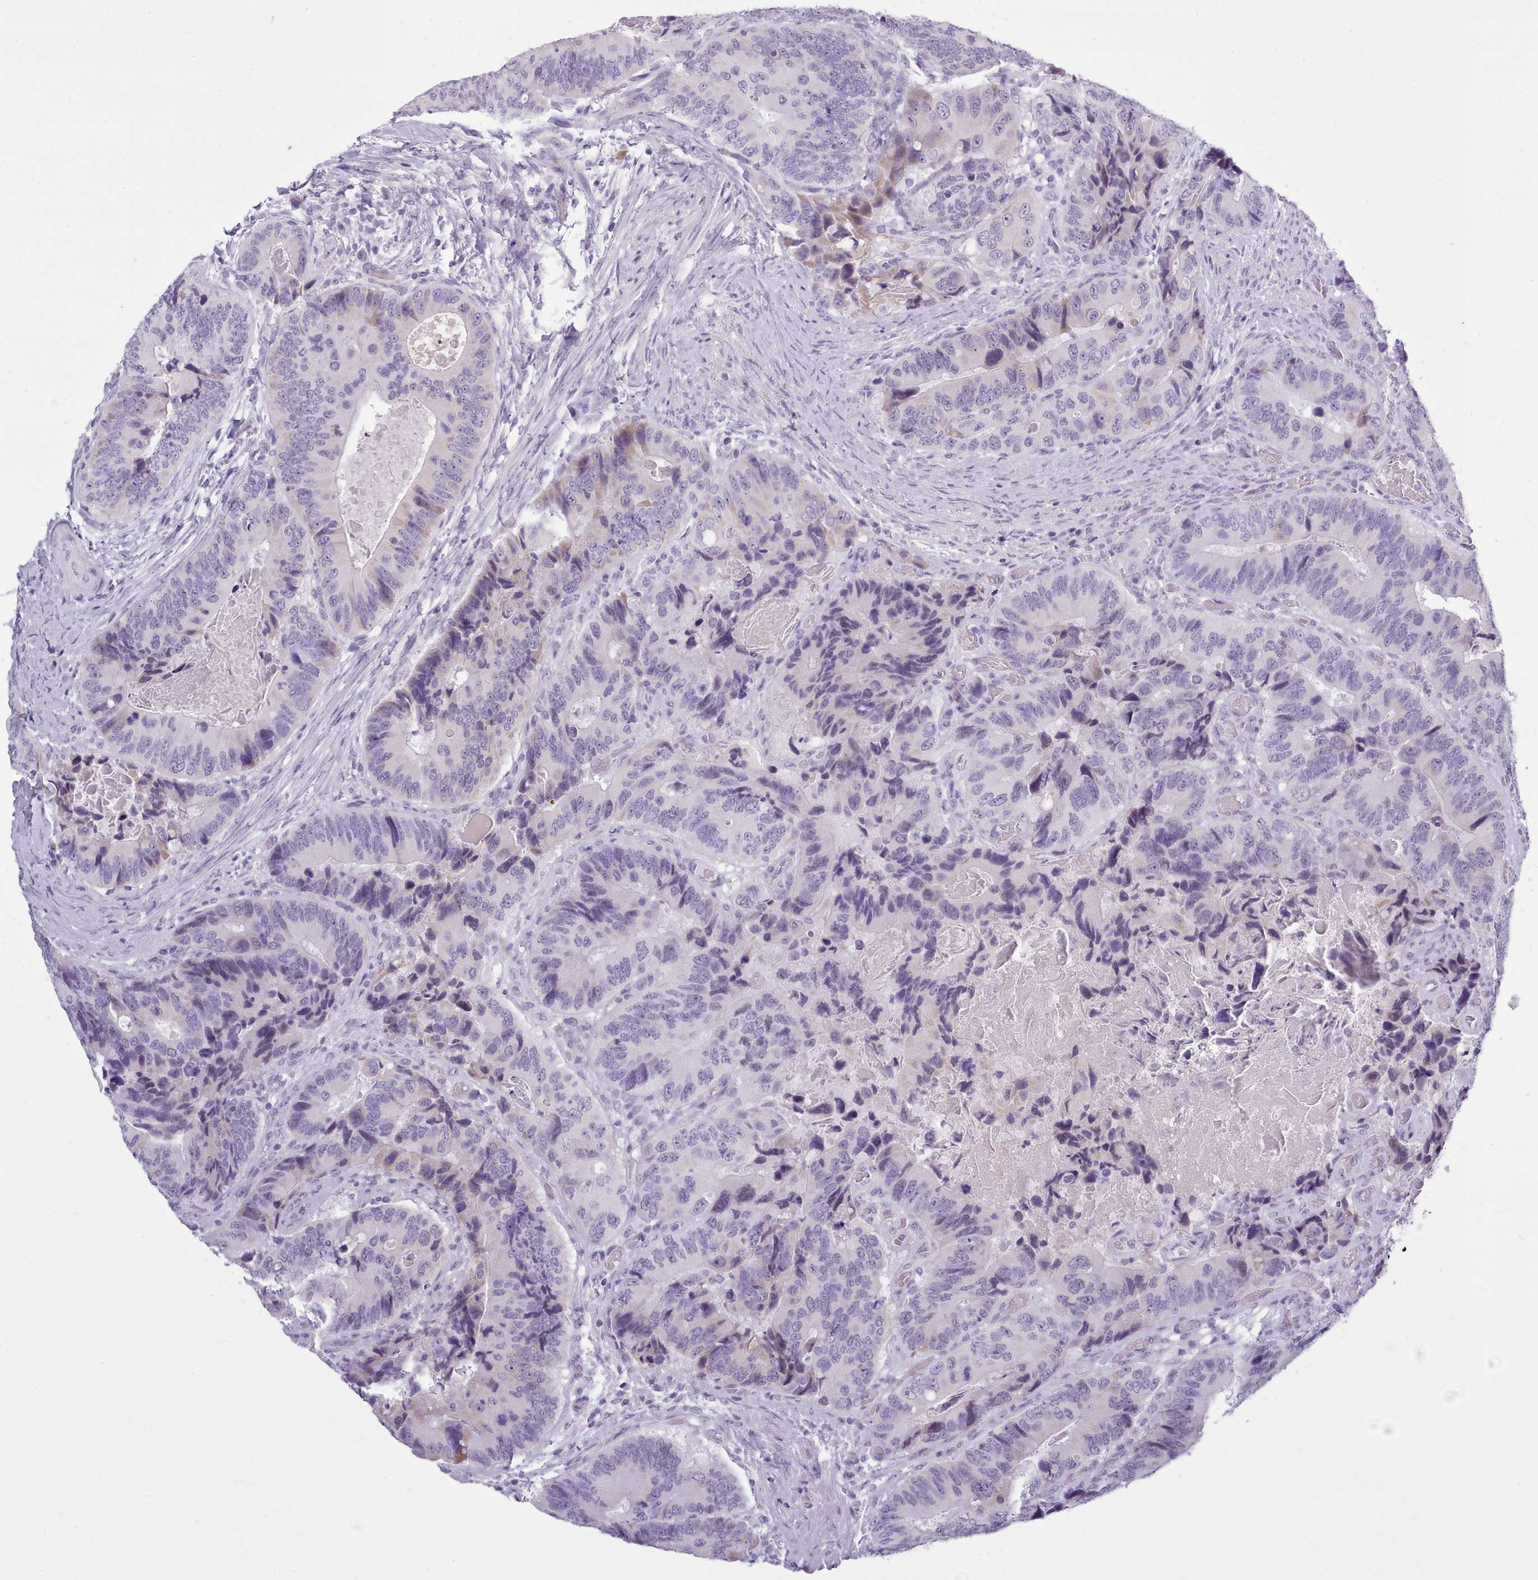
{"staining": {"intensity": "negative", "quantity": "none", "location": "none"}, "tissue": "colorectal cancer", "cell_type": "Tumor cells", "image_type": "cancer", "snomed": [{"axis": "morphology", "description": "Adenocarcinoma, NOS"}, {"axis": "topography", "description": "Colon"}], "caption": "Immunohistochemical staining of human colorectal adenocarcinoma exhibits no significant expression in tumor cells. (DAB IHC with hematoxylin counter stain).", "gene": "FBXO48", "patient": {"sex": "male", "age": 84}}